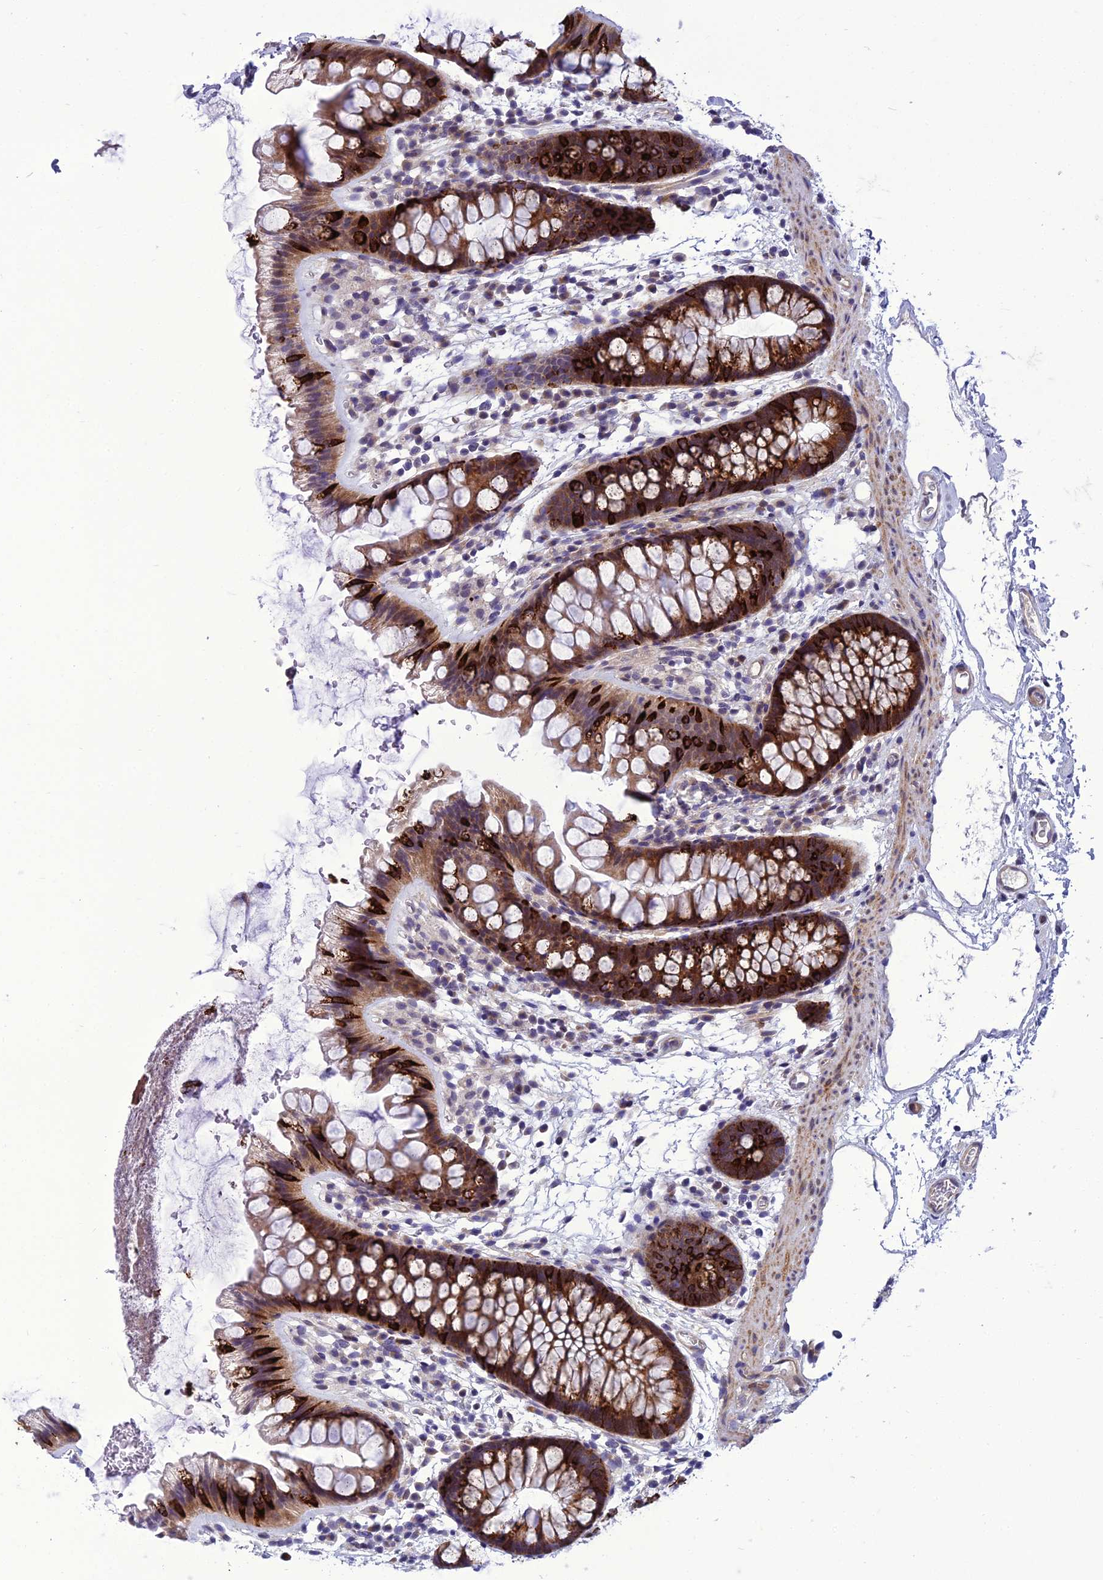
{"staining": {"intensity": "weak", "quantity": ">75%", "location": "cytoplasmic/membranous"}, "tissue": "colon", "cell_type": "Endothelial cells", "image_type": "normal", "snomed": [{"axis": "morphology", "description": "Normal tissue, NOS"}, {"axis": "topography", "description": "Colon"}], "caption": "Immunohistochemistry histopathology image of benign colon: human colon stained using IHC demonstrates low levels of weak protein expression localized specifically in the cytoplasmic/membranous of endothelial cells, appearing as a cytoplasmic/membranous brown color.", "gene": "GAB4", "patient": {"sex": "female", "age": 62}}